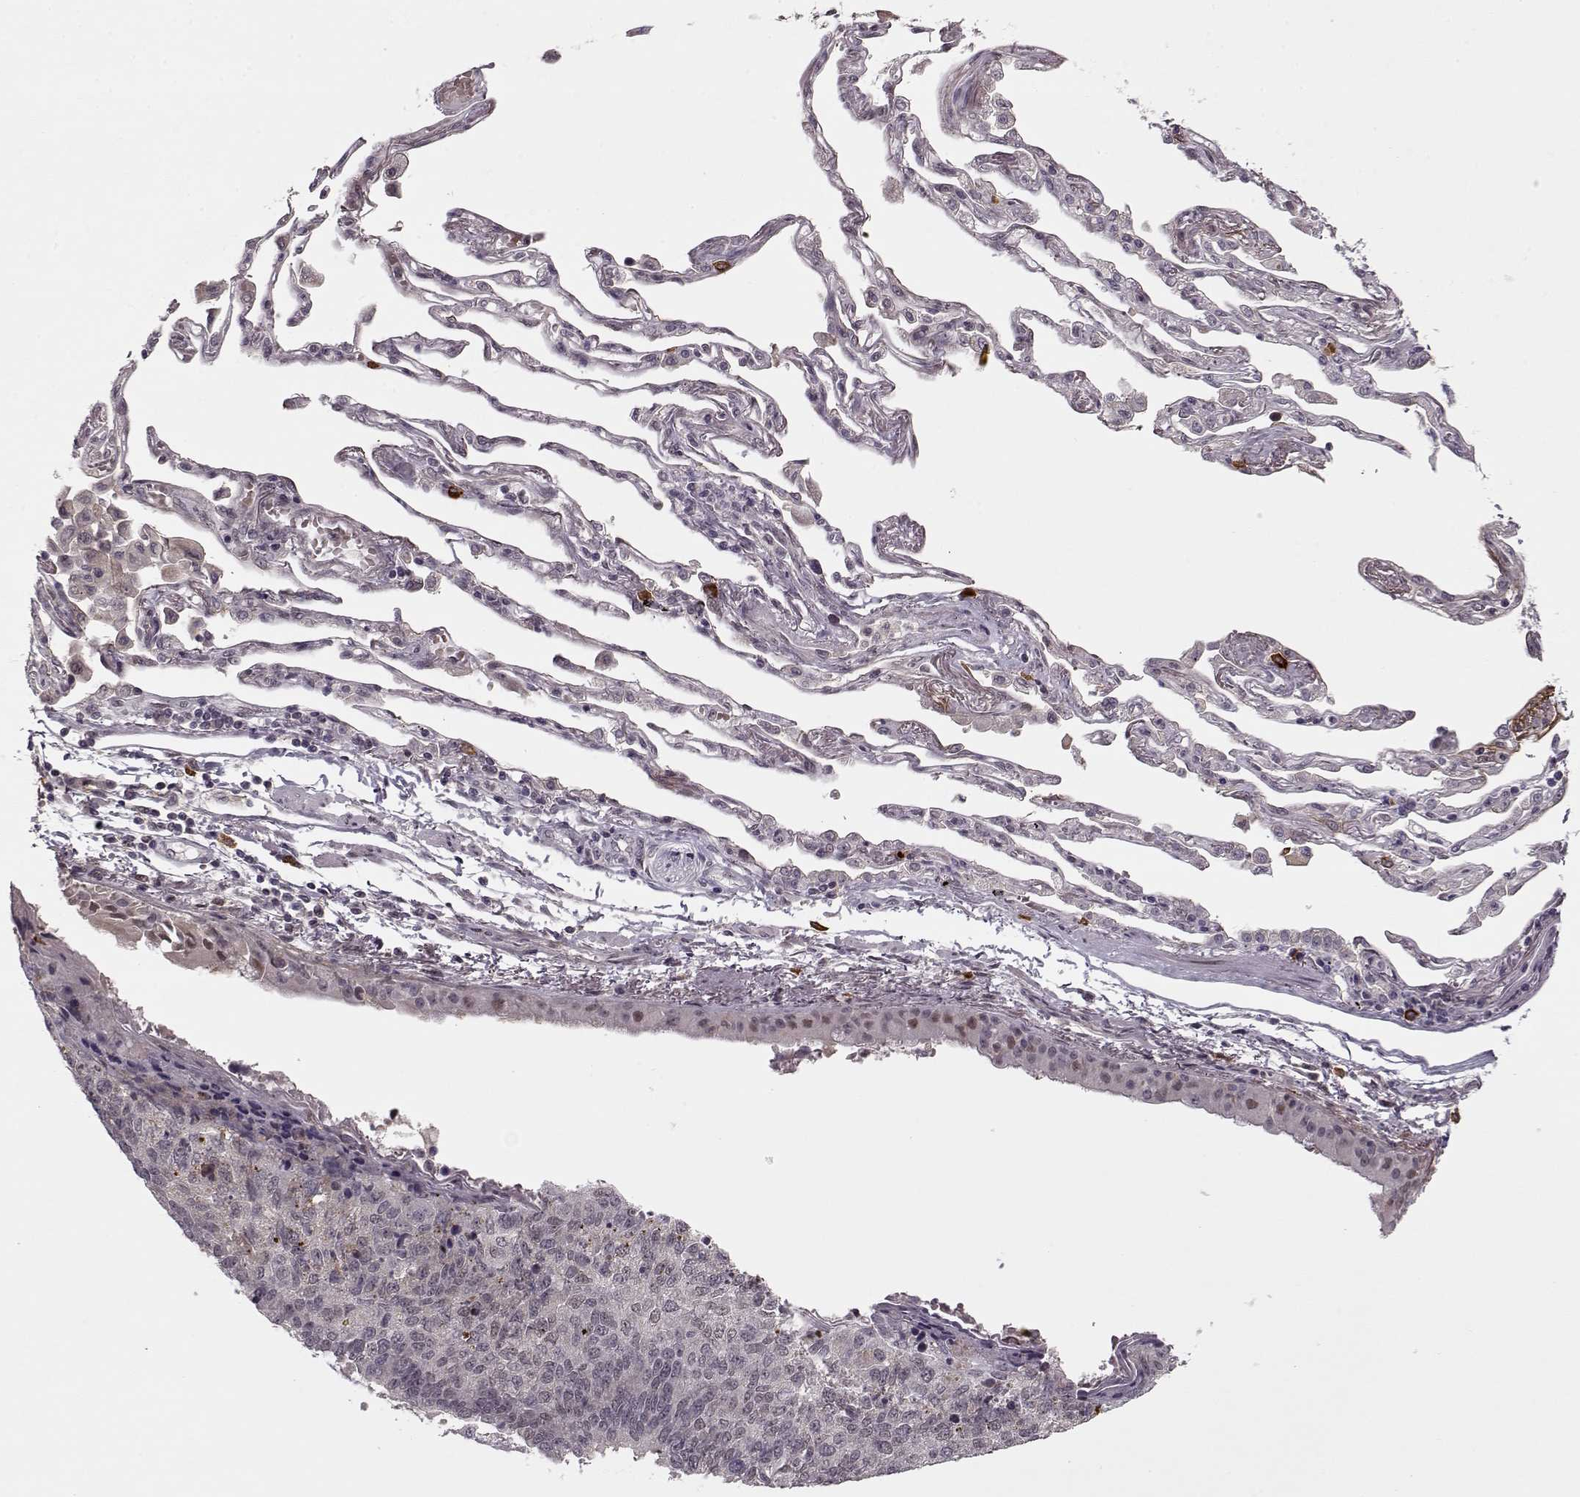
{"staining": {"intensity": "negative", "quantity": "none", "location": "none"}, "tissue": "lung cancer", "cell_type": "Tumor cells", "image_type": "cancer", "snomed": [{"axis": "morphology", "description": "Squamous cell carcinoma, NOS"}, {"axis": "topography", "description": "Lung"}], "caption": "This is an immunohistochemistry (IHC) photomicrograph of lung cancer (squamous cell carcinoma). There is no expression in tumor cells.", "gene": "DENND4B", "patient": {"sex": "male", "age": 73}}